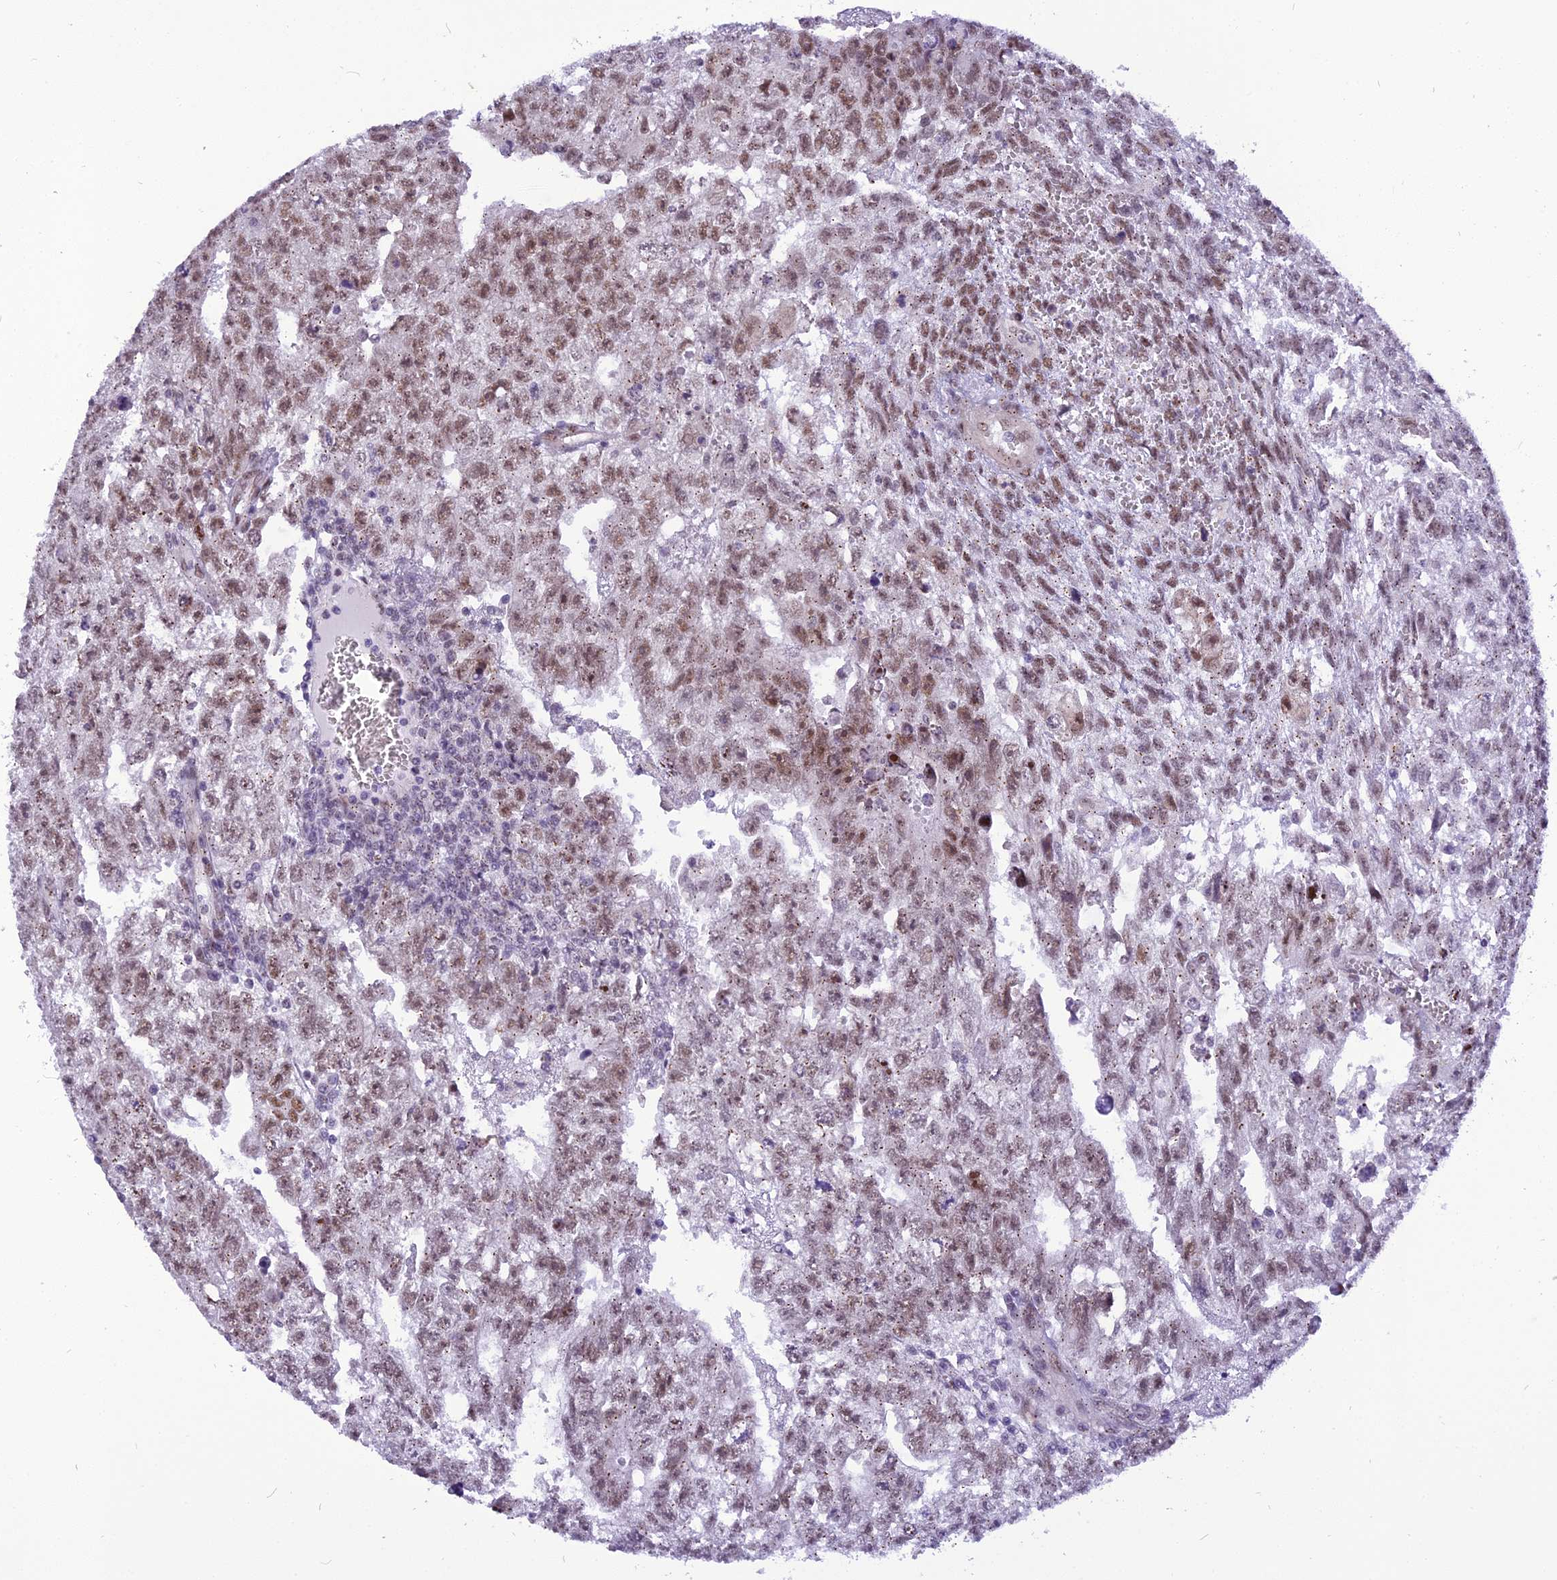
{"staining": {"intensity": "moderate", "quantity": ">75%", "location": "nuclear"}, "tissue": "testis cancer", "cell_type": "Tumor cells", "image_type": "cancer", "snomed": [{"axis": "morphology", "description": "Carcinoma, Embryonal, NOS"}, {"axis": "topography", "description": "Testis"}], "caption": "Immunohistochemistry micrograph of neoplastic tissue: human testis cancer stained using IHC displays medium levels of moderate protein expression localized specifically in the nuclear of tumor cells, appearing as a nuclear brown color.", "gene": "IRF2BP1", "patient": {"sex": "male", "age": 26}}